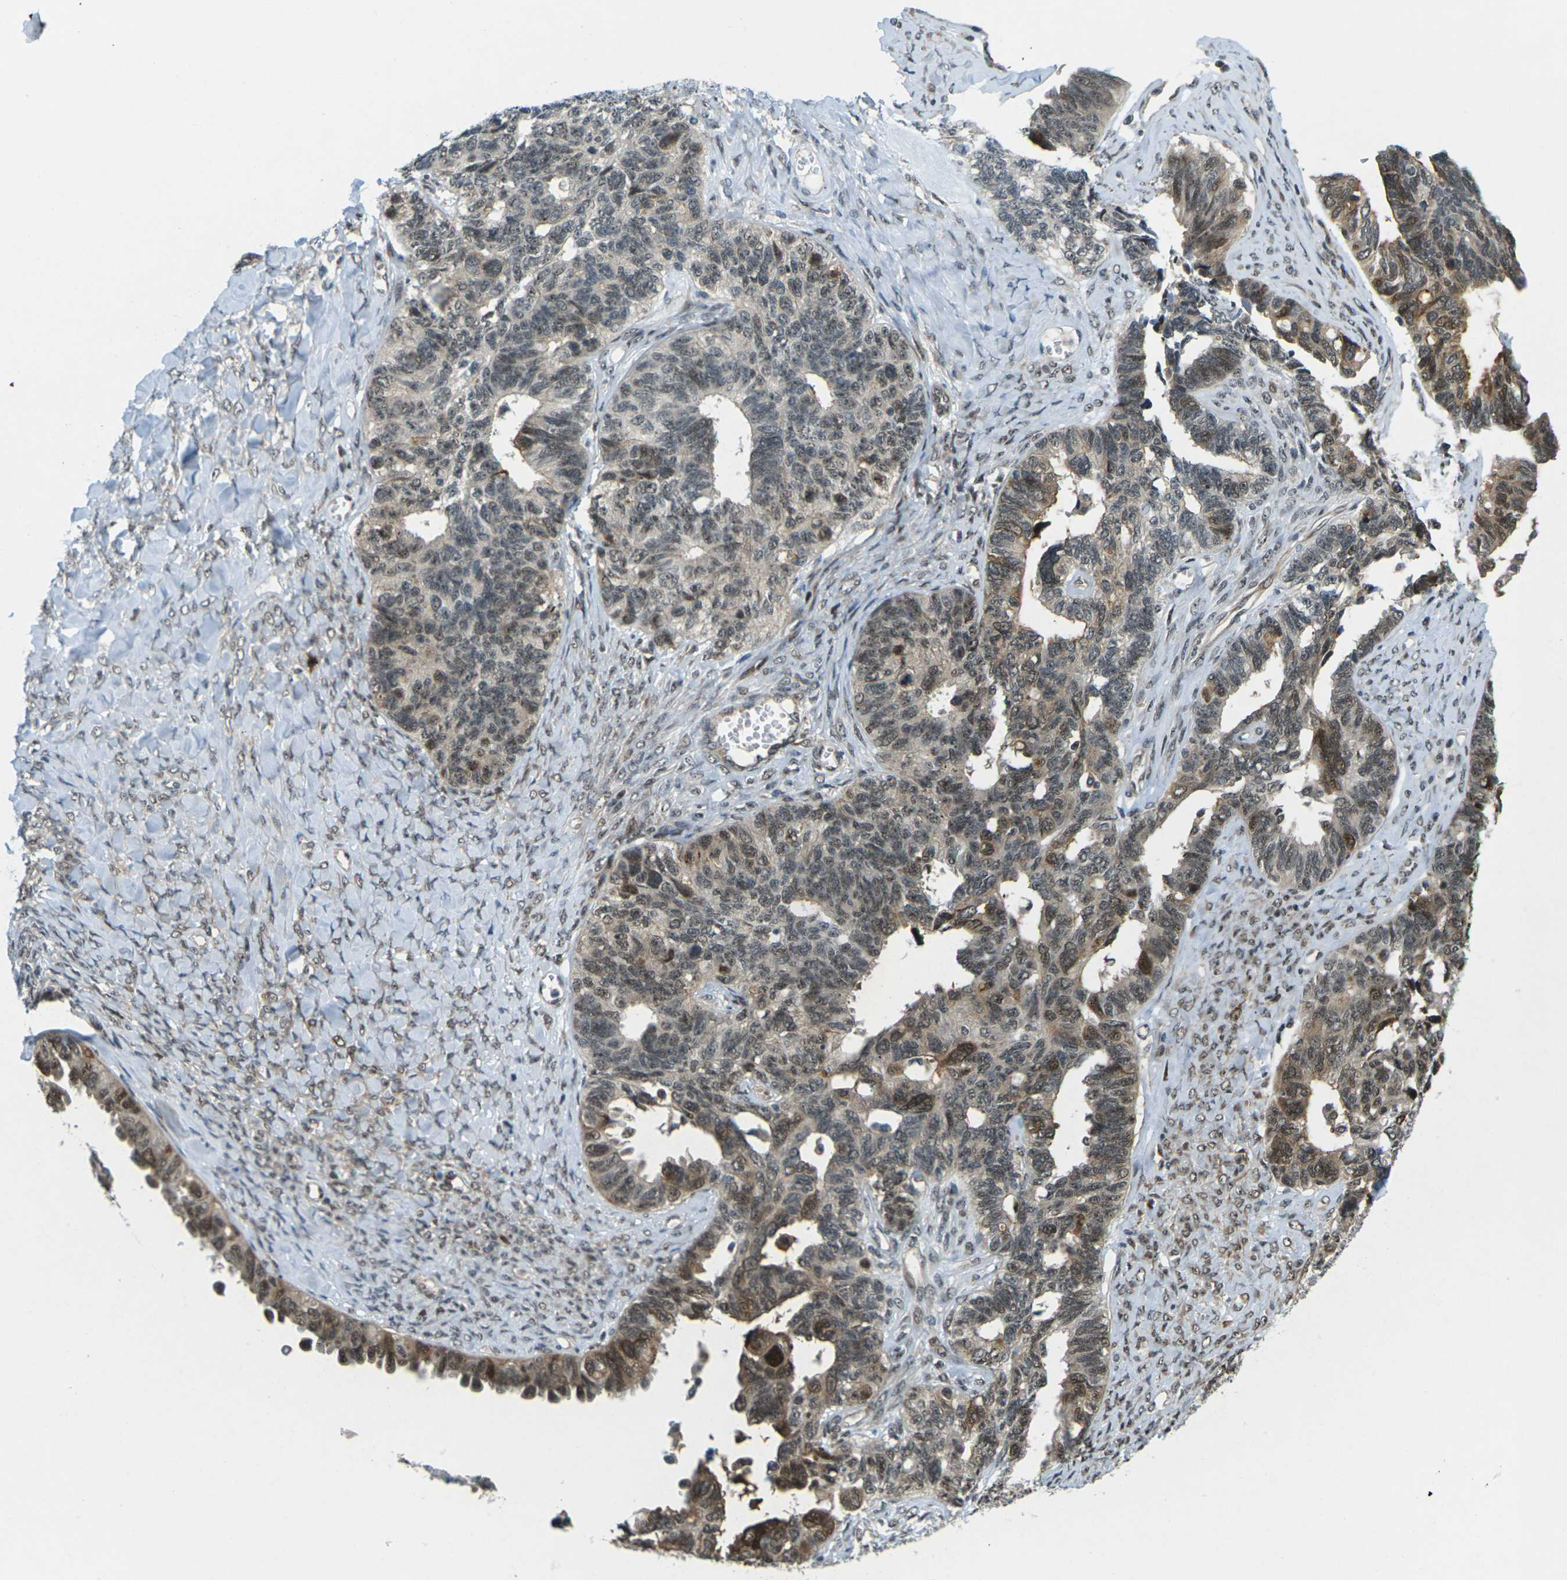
{"staining": {"intensity": "moderate", "quantity": ">75%", "location": "cytoplasmic/membranous,nuclear"}, "tissue": "ovarian cancer", "cell_type": "Tumor cells", "image_type": "cancer", "snomed": [{"axis": "morphology", "description": "Cystadenocarcinoma, serous, NOS"}, {"axis": "topography", "description": "Ovary"}], "caption": "Ovarian serous cystadenocarcinoma stained for a protein (brown) reveals moderate cytoplasmic/membranous and nuclear positive positivity in about >75% of tumor cells.", "gene": "UBE2S", "patient": {"sex": "female", "age": 79}}